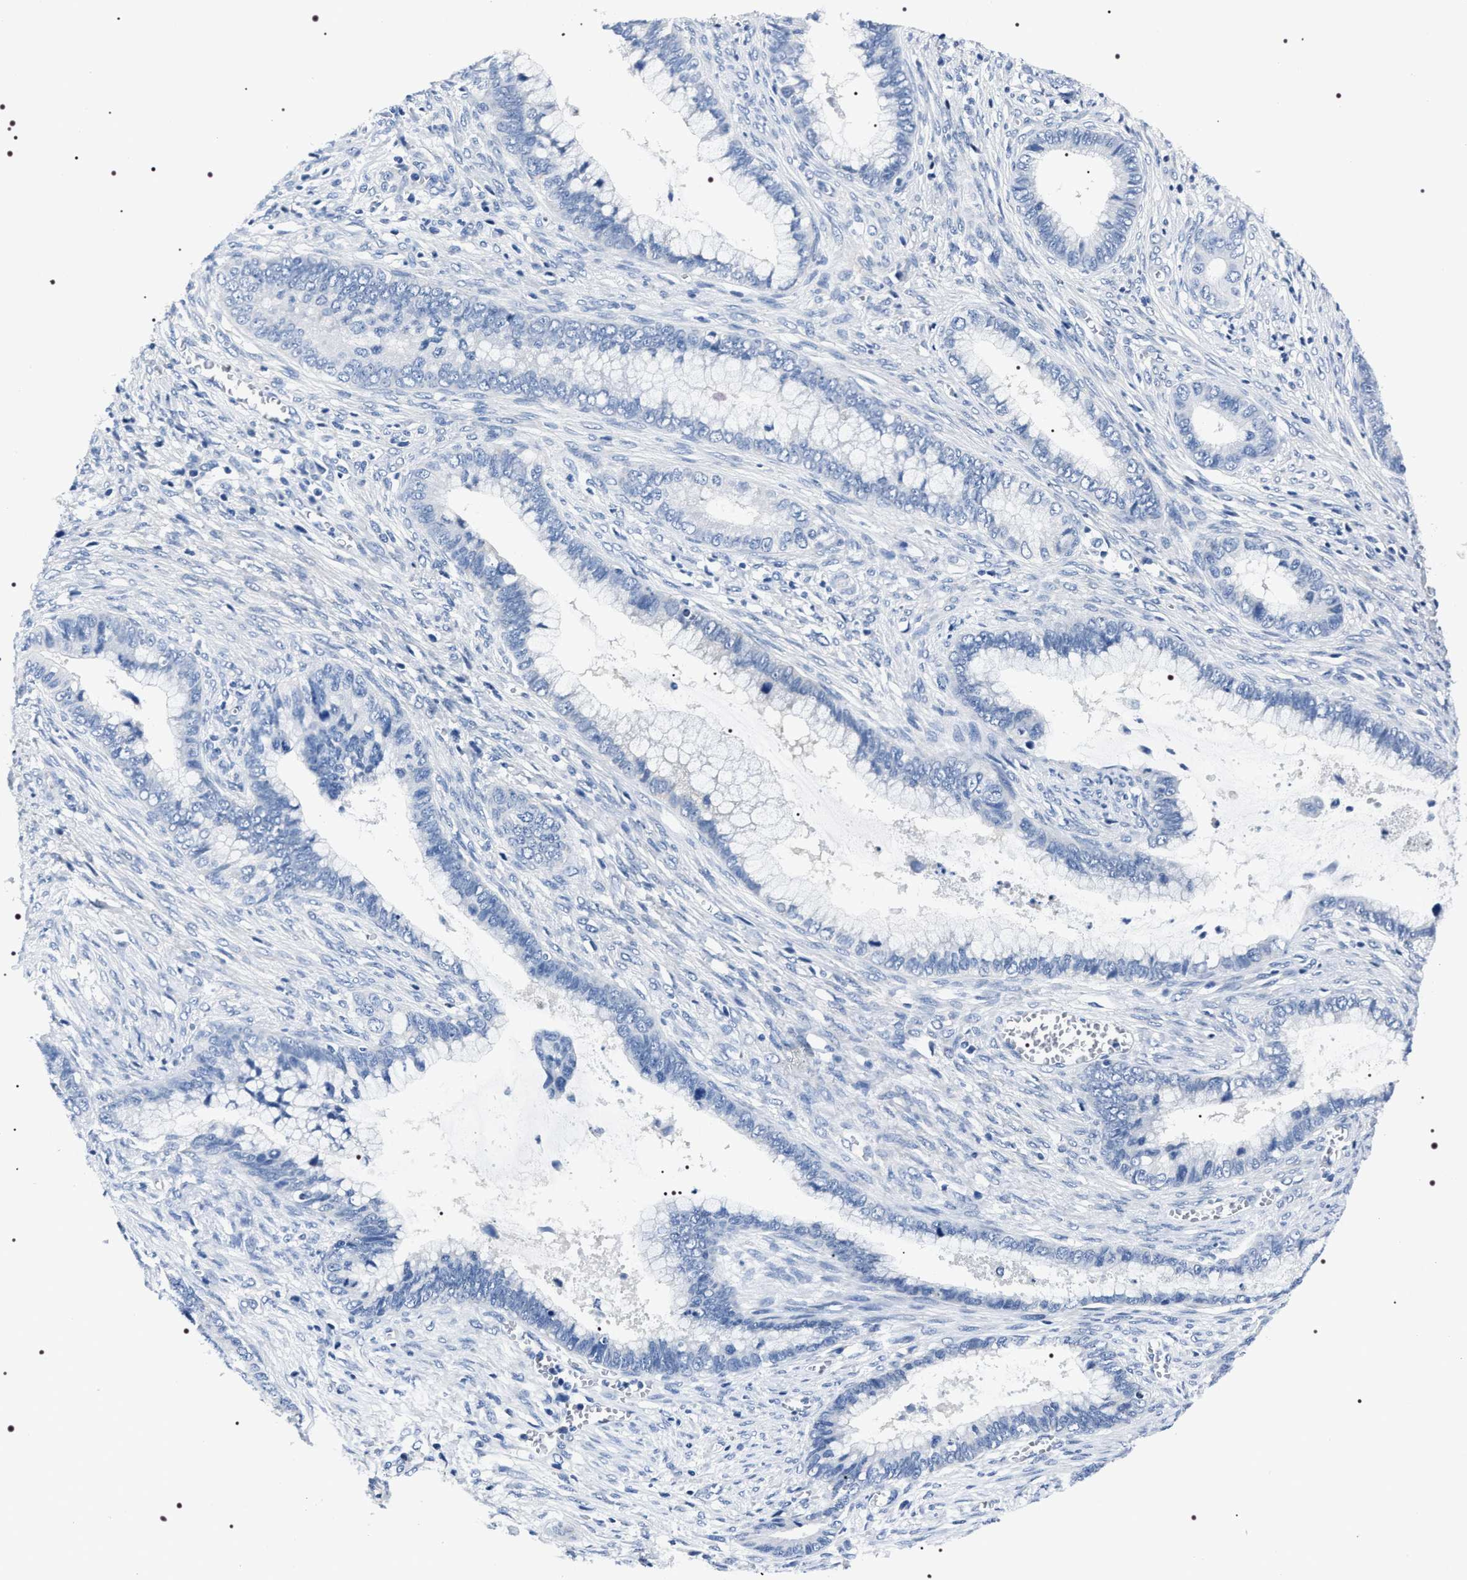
{"staining": {"intensity": "negative", "quantity": "none", "location": "none"}, "tissue": "cervical cancer", "cell_type": "Tumor cells", "image_type": "cancer", "snomed": [{"axis": "morphology", "description": "Adenocarcinoma, NOS"}, {"axis": "topography", "description": "Cervix"}], "caption": "Cervical cancer was stained to show a protein in brown. There is no significant staining in tumor cells. Nuclei are stained in blue.", "gene": "ADH4", "patient": {"sex": "female", "age": 44}}